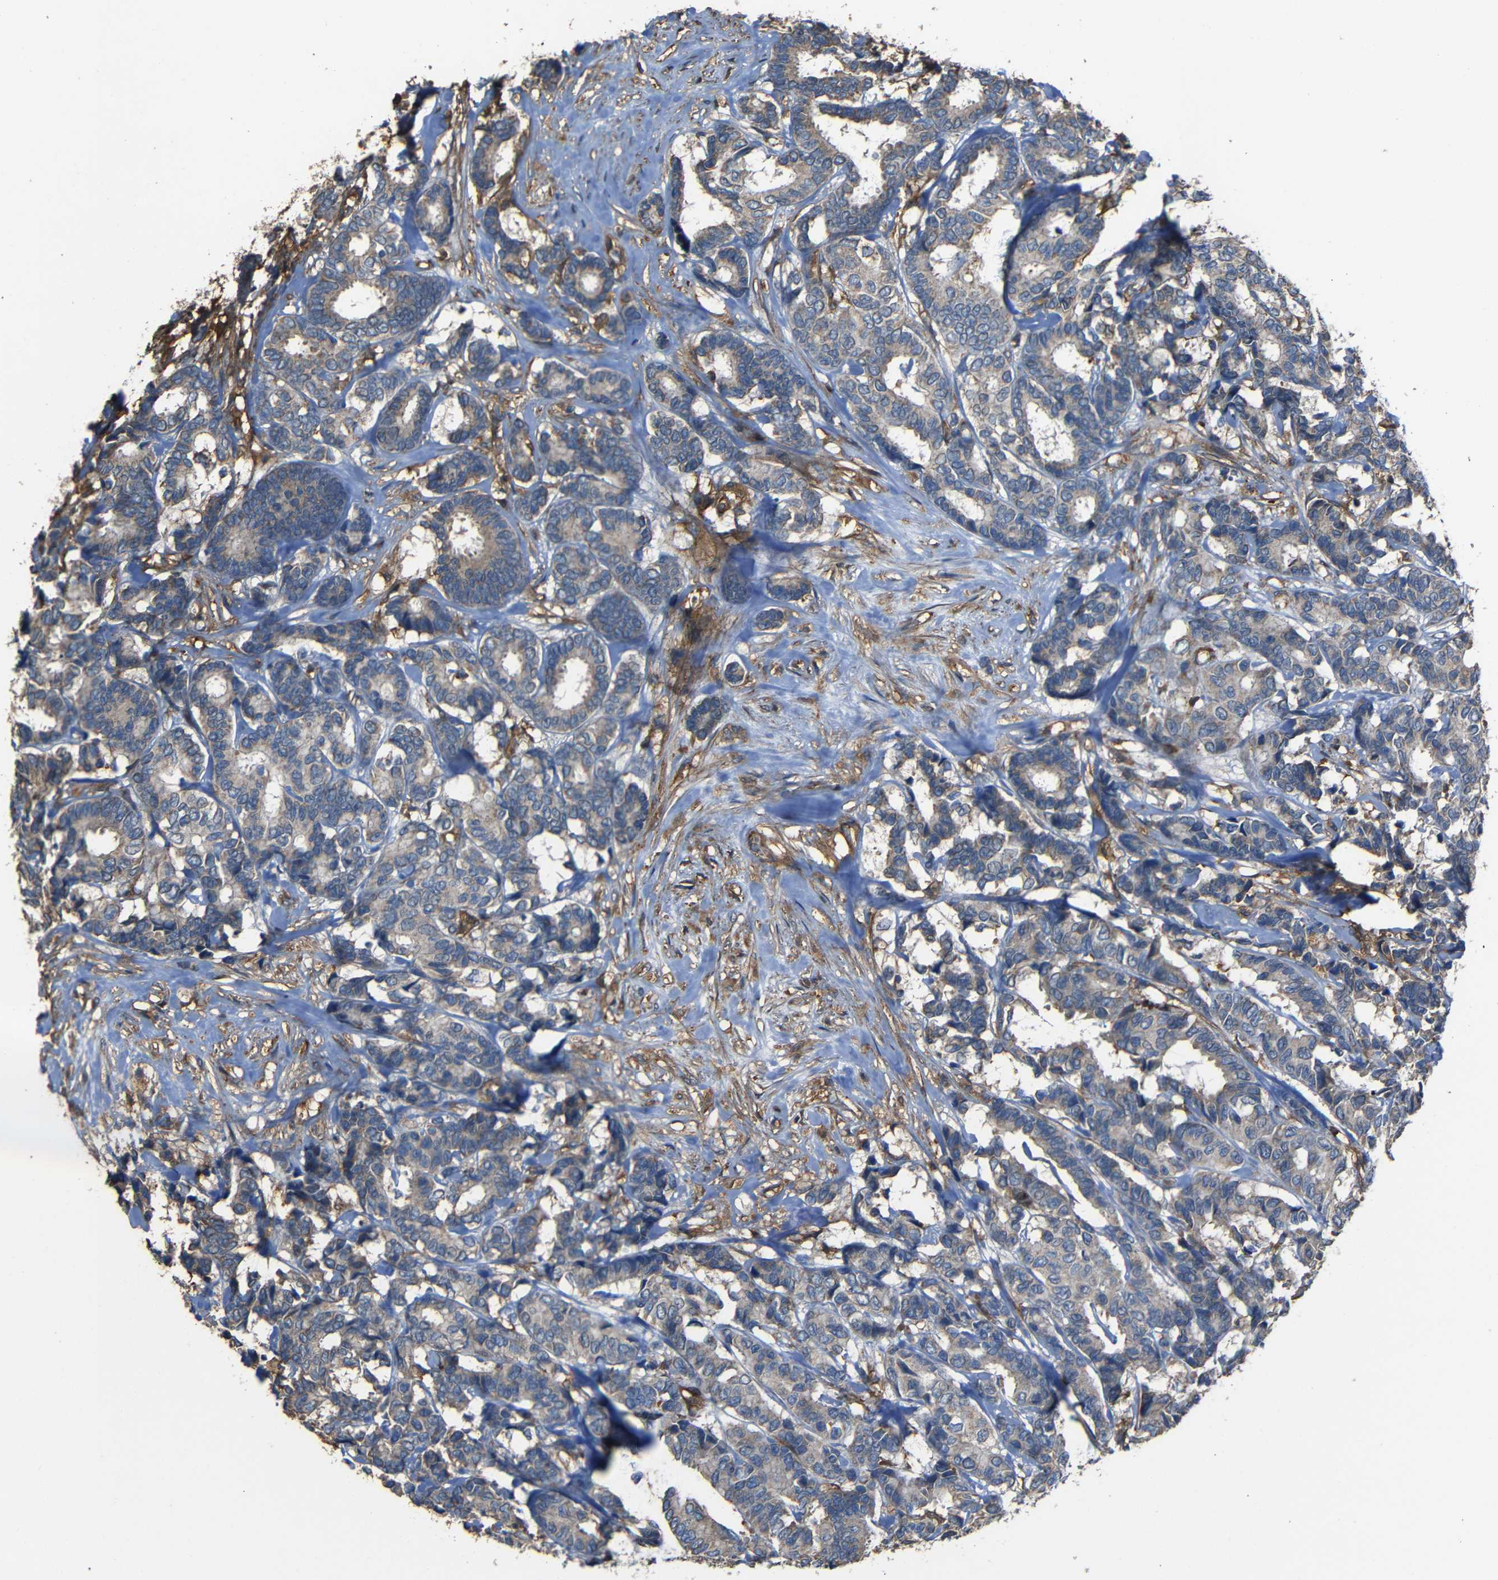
{"staining": {"intensity": "weak", "quantity": "25%-75%", "location": "cytoplasmic/membranous"}, "tissue": "breast cancer", "cell_type": "Tumor cells", "image_type": "cancer", "snomed": [{"axis": "morphology", "description": "Duct carcinoma"}, {"axis": "topography", "description": "Breast"}], "caption": "A brown stain highlights weak cytoplasmic/membranous positivity of a protein in breast cancer tumor cells.", "gene": "ADGRE5", "patient": {"sex": "female", "age": 87}}